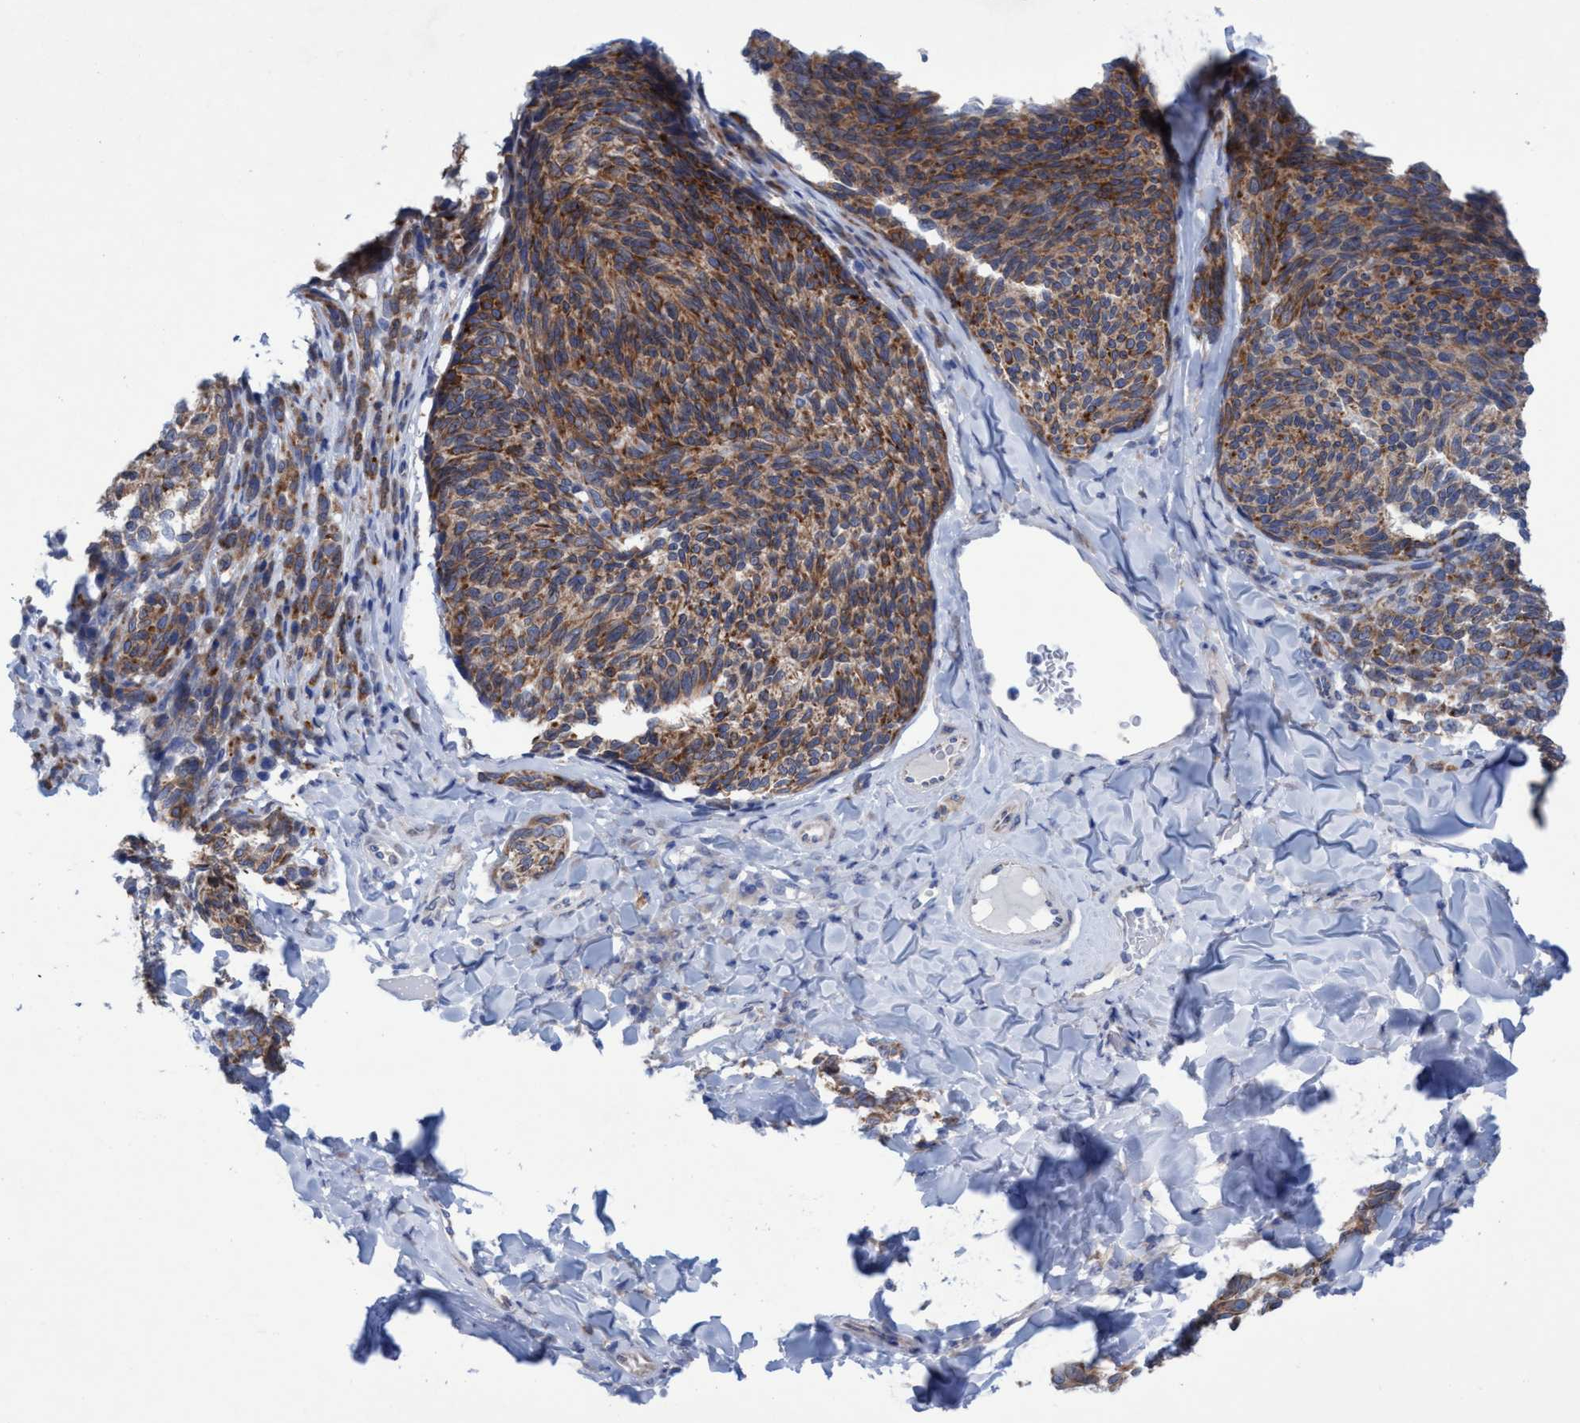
{"staining": {"intensity": "moderate", "quantity": ">75%", "location": "cytoplasmic/membranous"}, "tissue": "melanoma", "cell_type": "Tumor cells", "image_type": "cancer", "snomed": [{"axis": "morphology", "description": "Malignant melanoma, NOS"}, {"axis": "topography", "description": "Skin"}], "caption": "Immunohistochemical staining of human melanoma demonstrates medium levels of moderate cytoplasmic/membranous protein staining in about >75% of tumor cells.", "gene": "RSAD1", "patient": {"sex": "female", "age": 73}}